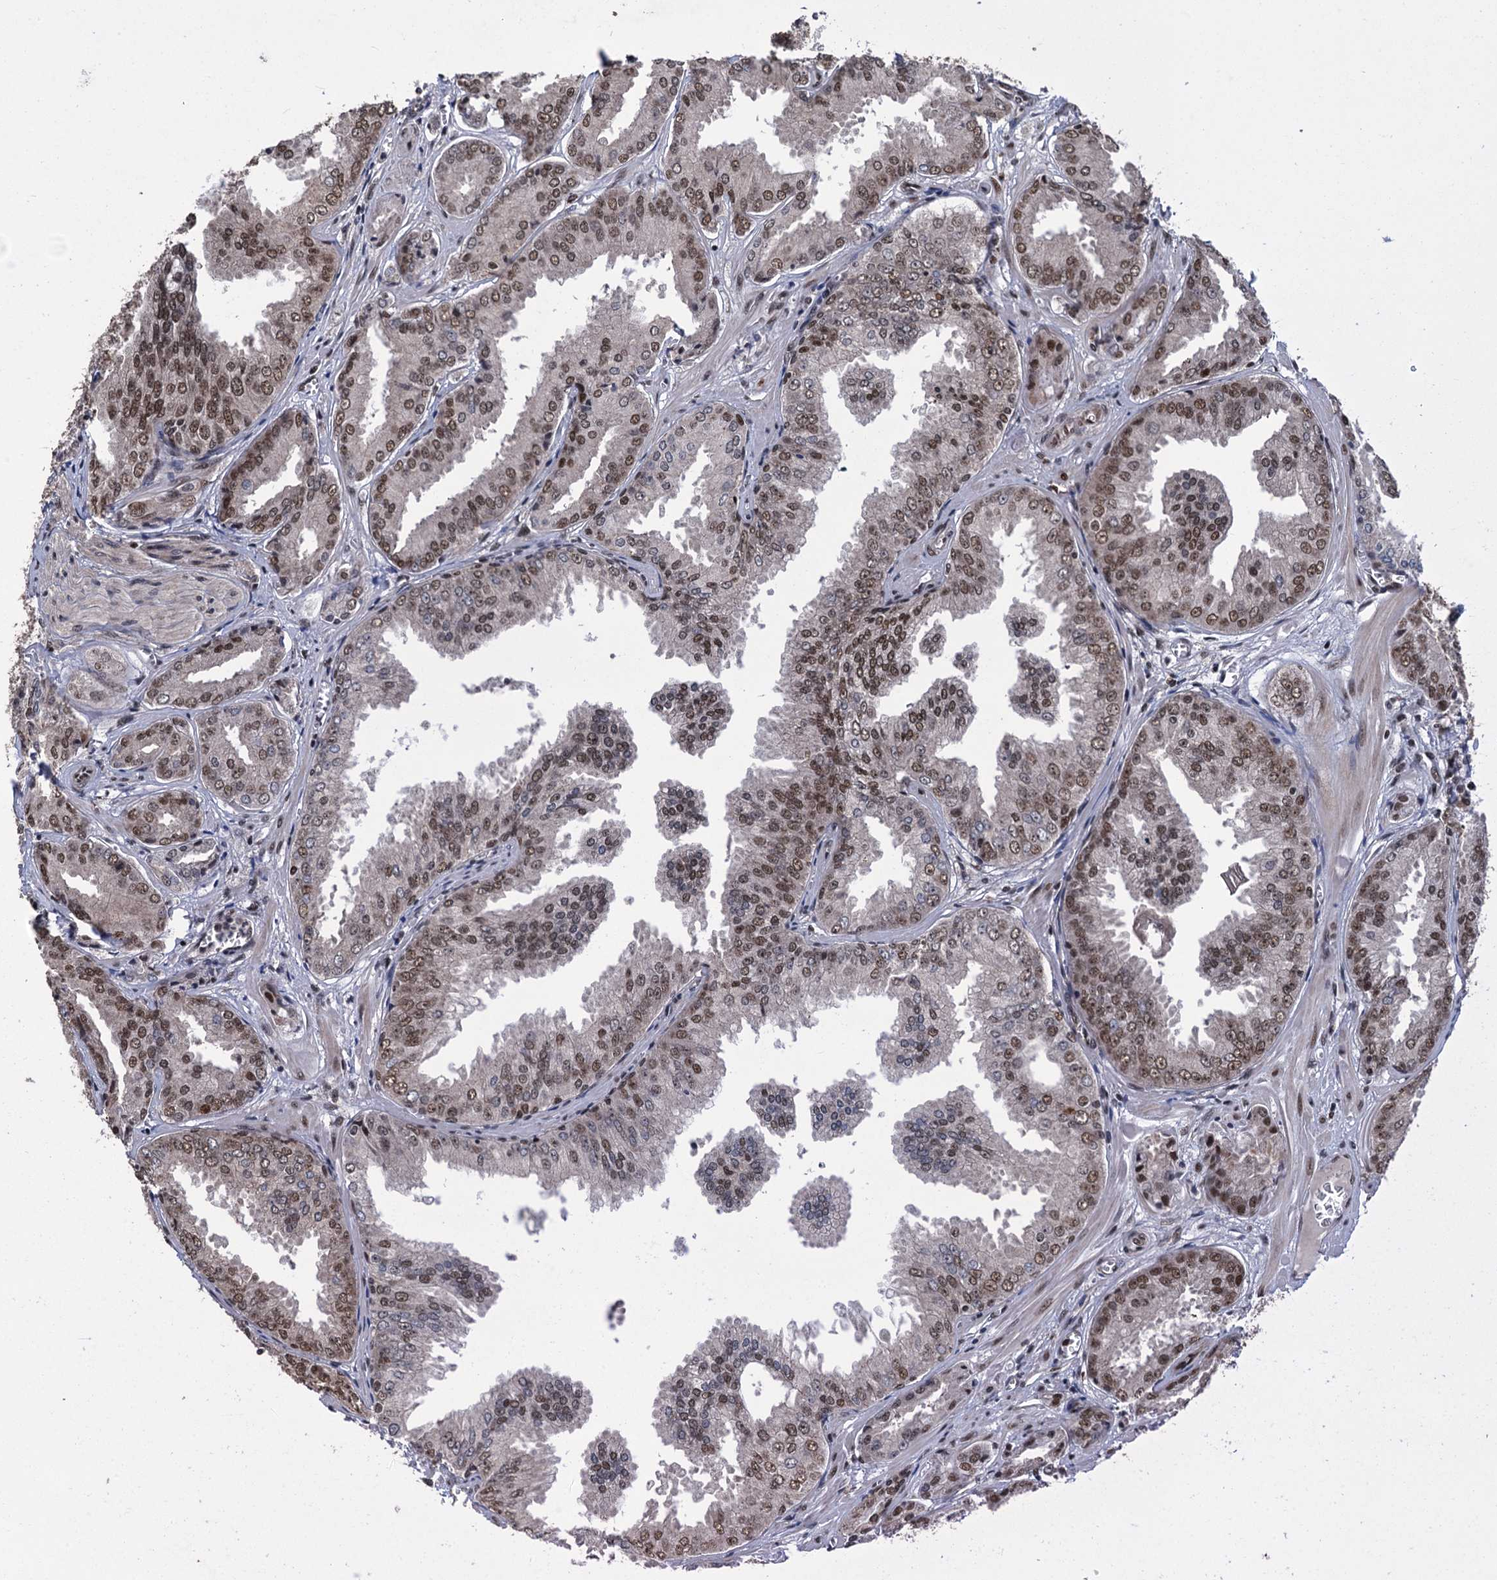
{"staining": {"intensity": "moderate", "quantity": ">75%", "location": "nuclear"}, "tissue": "prostate cancer", "cell_type": "Tumor cells", "image_type": "cancer", "snomed": [{"axis": "morphology", "description": "Adenocarcinoma, Low grade"}, {"axis": "topography", "description": "Prostate"}], "caption": "Protein positivity by immunohistochemistry reveals moderate nuclear expression in about >75% of tumor cells in prostate cancer (adenocarcinoma (low-grade)).", "gene": "RASSF4", "patient": {"sex": "male", "age": 67}}